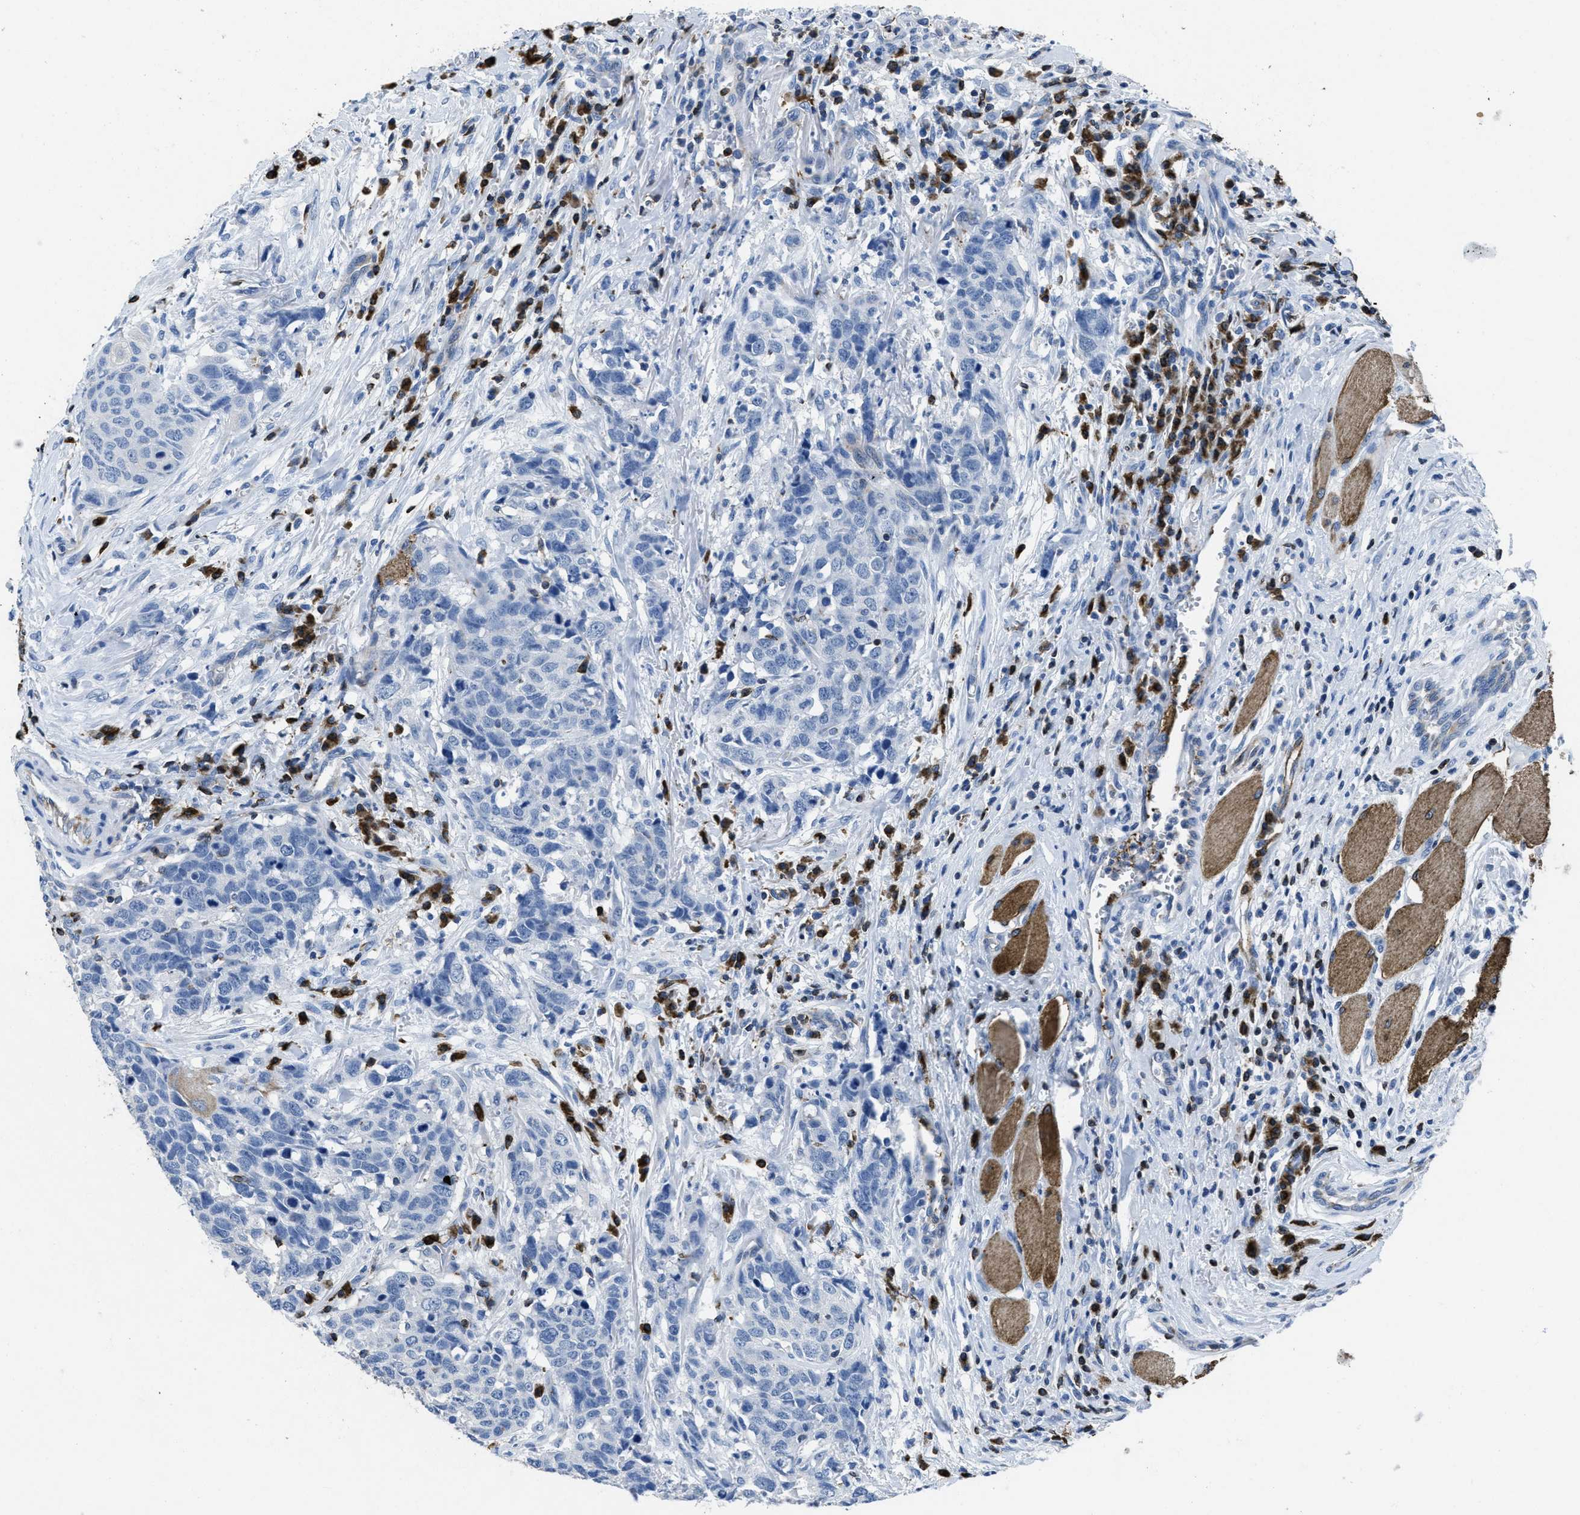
{"staining": {"intensity": "negative", "quantity": "none", "location": "none"}, "tissue": "head and neck cancer", "cell_type": "Tumor cells", "image_type": "cancer", "snomed": [{"axis": "morphology", "description": "Squamous cell carcinoma, NOS"}, {"axis": "topography", "description": "Head-Neck"}], "caption": "There is no significant expression in tumor cells of head and neck cancer (squamous cell carcinoma).", "gene": "ITGA3", "patient": {"sex": "male", "age": 66}}